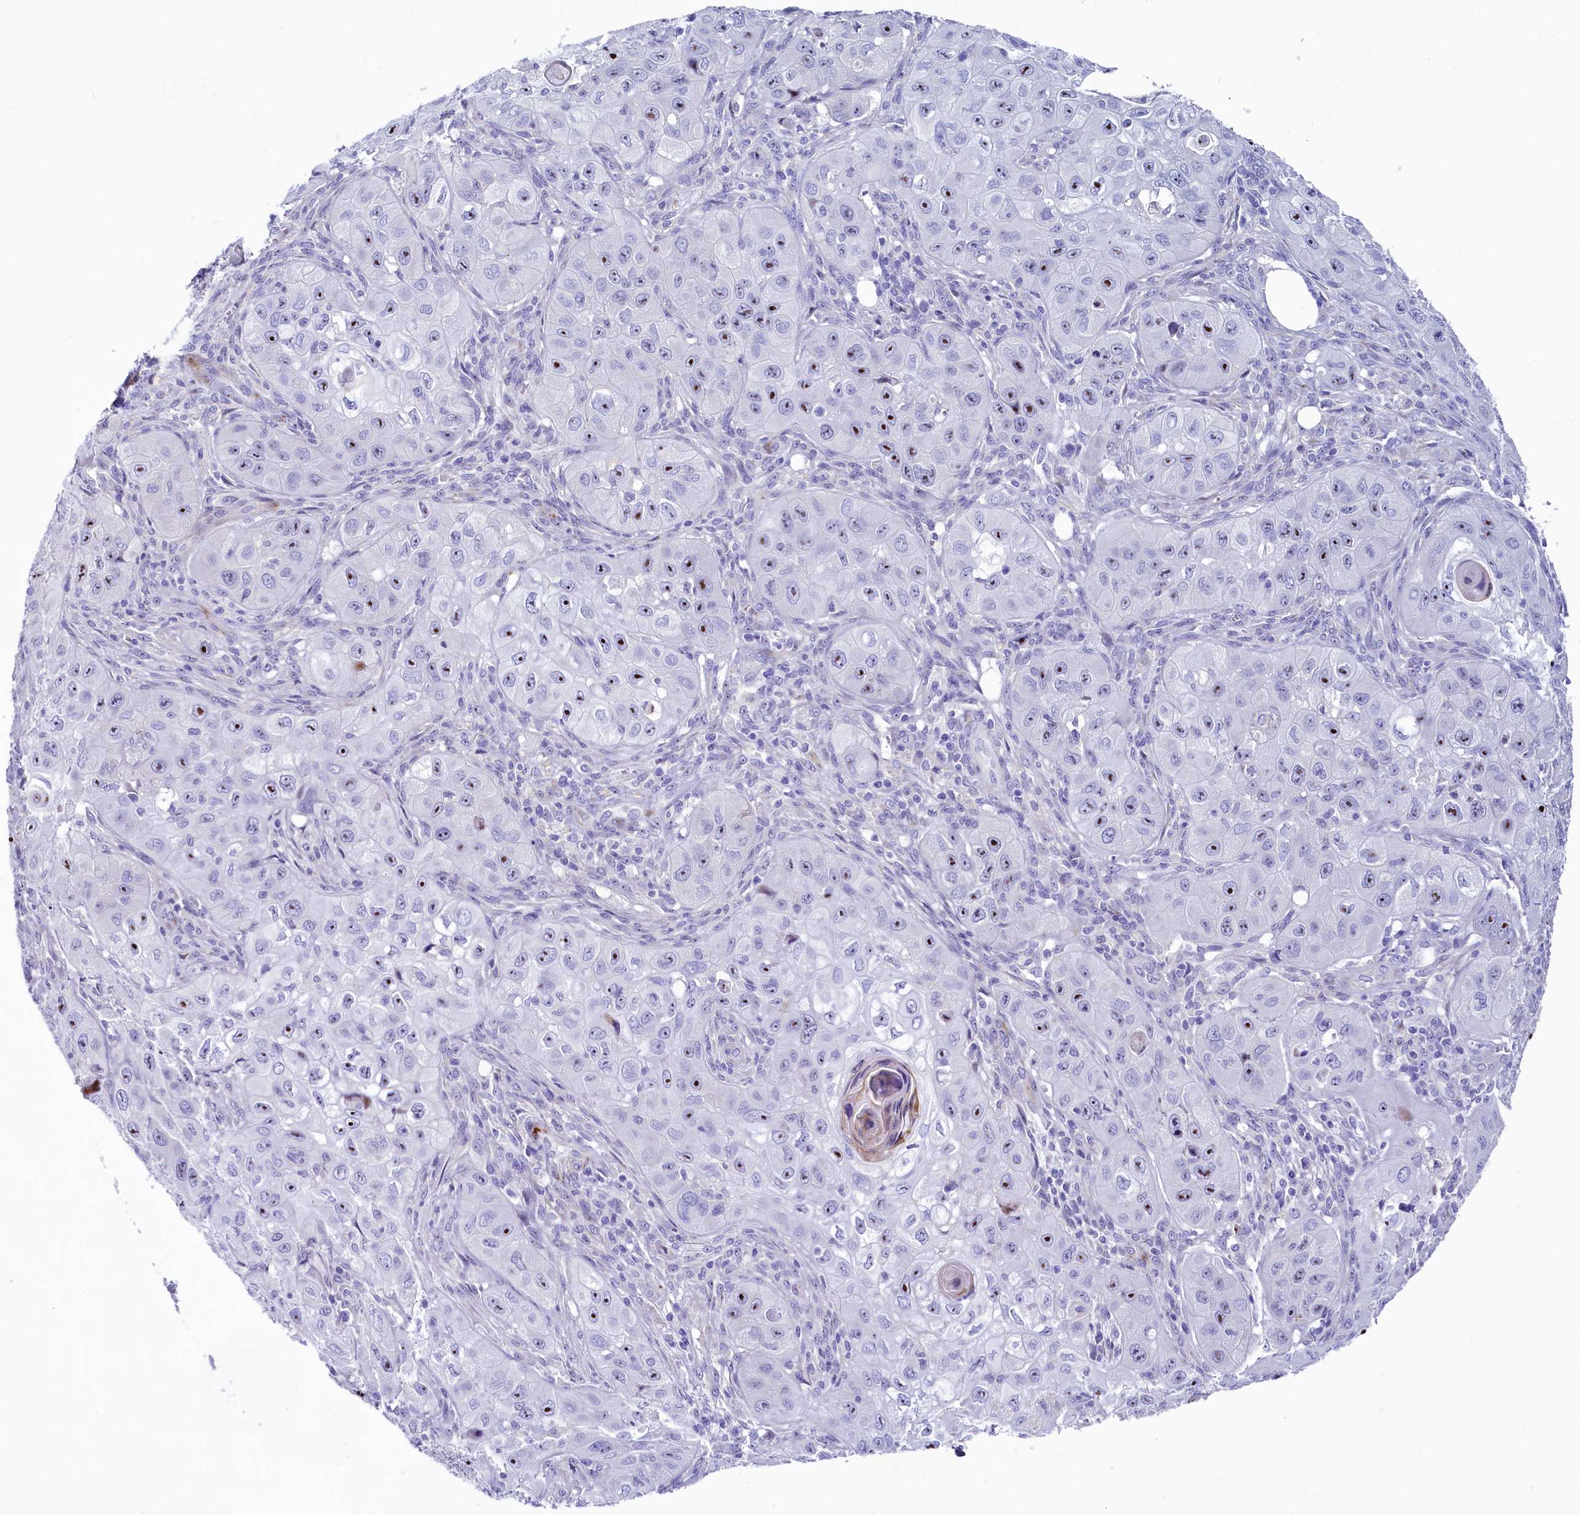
{"staining": {"intensity": "moderate", "quantity": ">75%", "location": "nuclear"}, "tissue": "skin cancer", "cell_type": "Tumor cells", "image_type": "cancer", "snomed": [{"axis": "morphology", "description": "Squamous cell carcinoma, NOS"}, {"axis": "topography", "description": "Skin"}, {"axis": "topography", "description": "Subcutis"}], "caption": "Protein positivity by immunohistochemistry (IHC) reveals moderate nuclear staining in approximately >75% of tumor cells in skin cancer (squamous cell carcinoma).", "gene": "SH3TC2", "patient": {"sex": "male", "age": 73}}